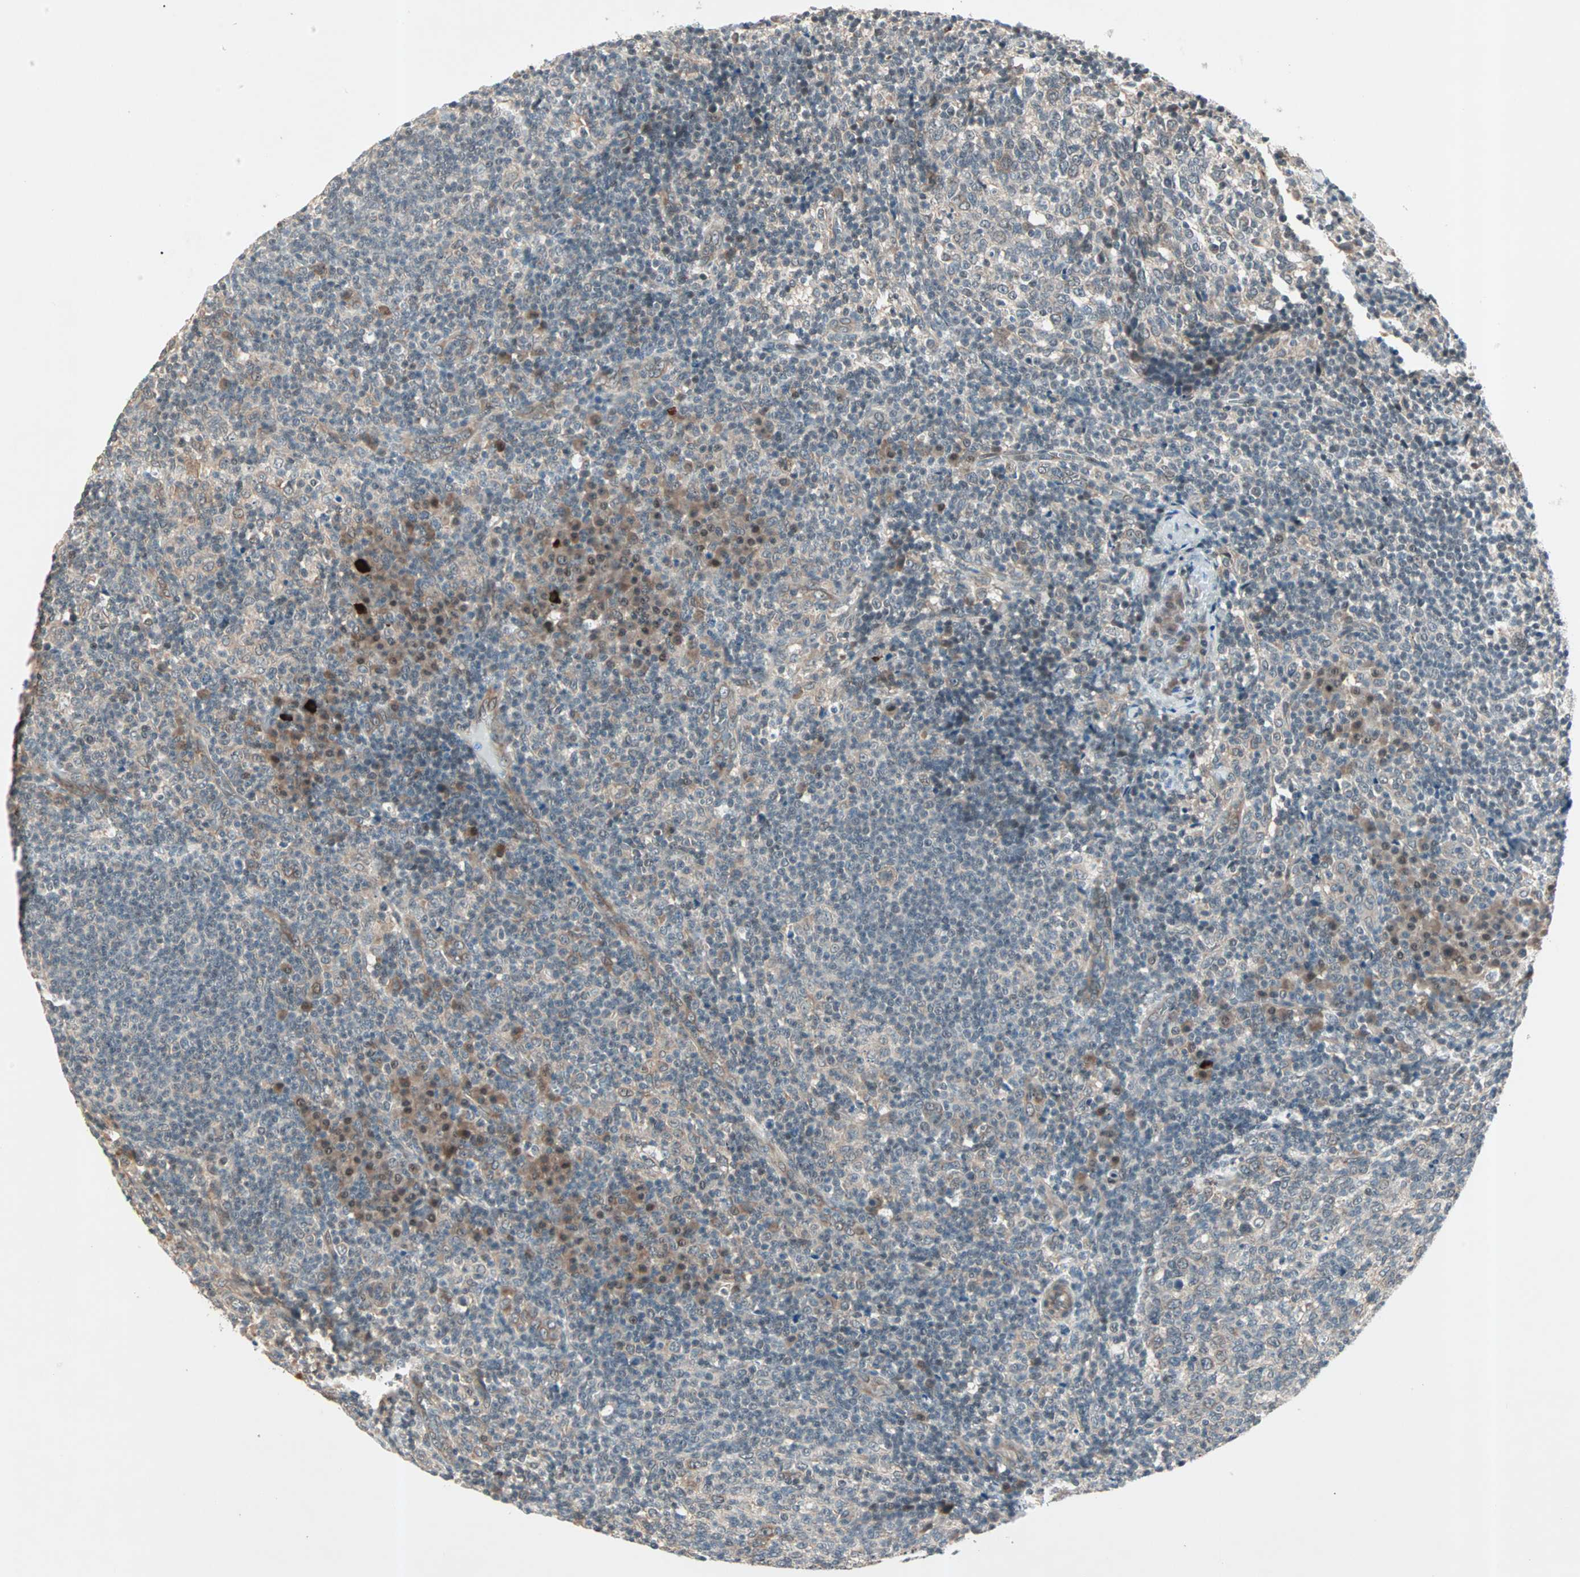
{"staining": {"intensity": "moderate", "quantity": "25%-75%", "location": "cytoplasmic/membranous"}, "tissue": "lymph node", "cell_type": "Germinal center cells", "image_type": "normal", "snomed": [{"axis": "morphology", "description": "Normal tissue, NOS"}, {"axis": "morphology", "description": "Inflammation, NOS"}, {"axis": "topography", "description": "Lymph node"}], "caption": "The histopathology image reveals a brown stain indicating the presence of a protein in the cytoplasmic/membranous of germinal center cells in lymph node. (brown staining indicates protein expression, while blue staining denotes nuclei).", "gene": "PGBD1", "patient": {"sex": "male", "age": 55}}